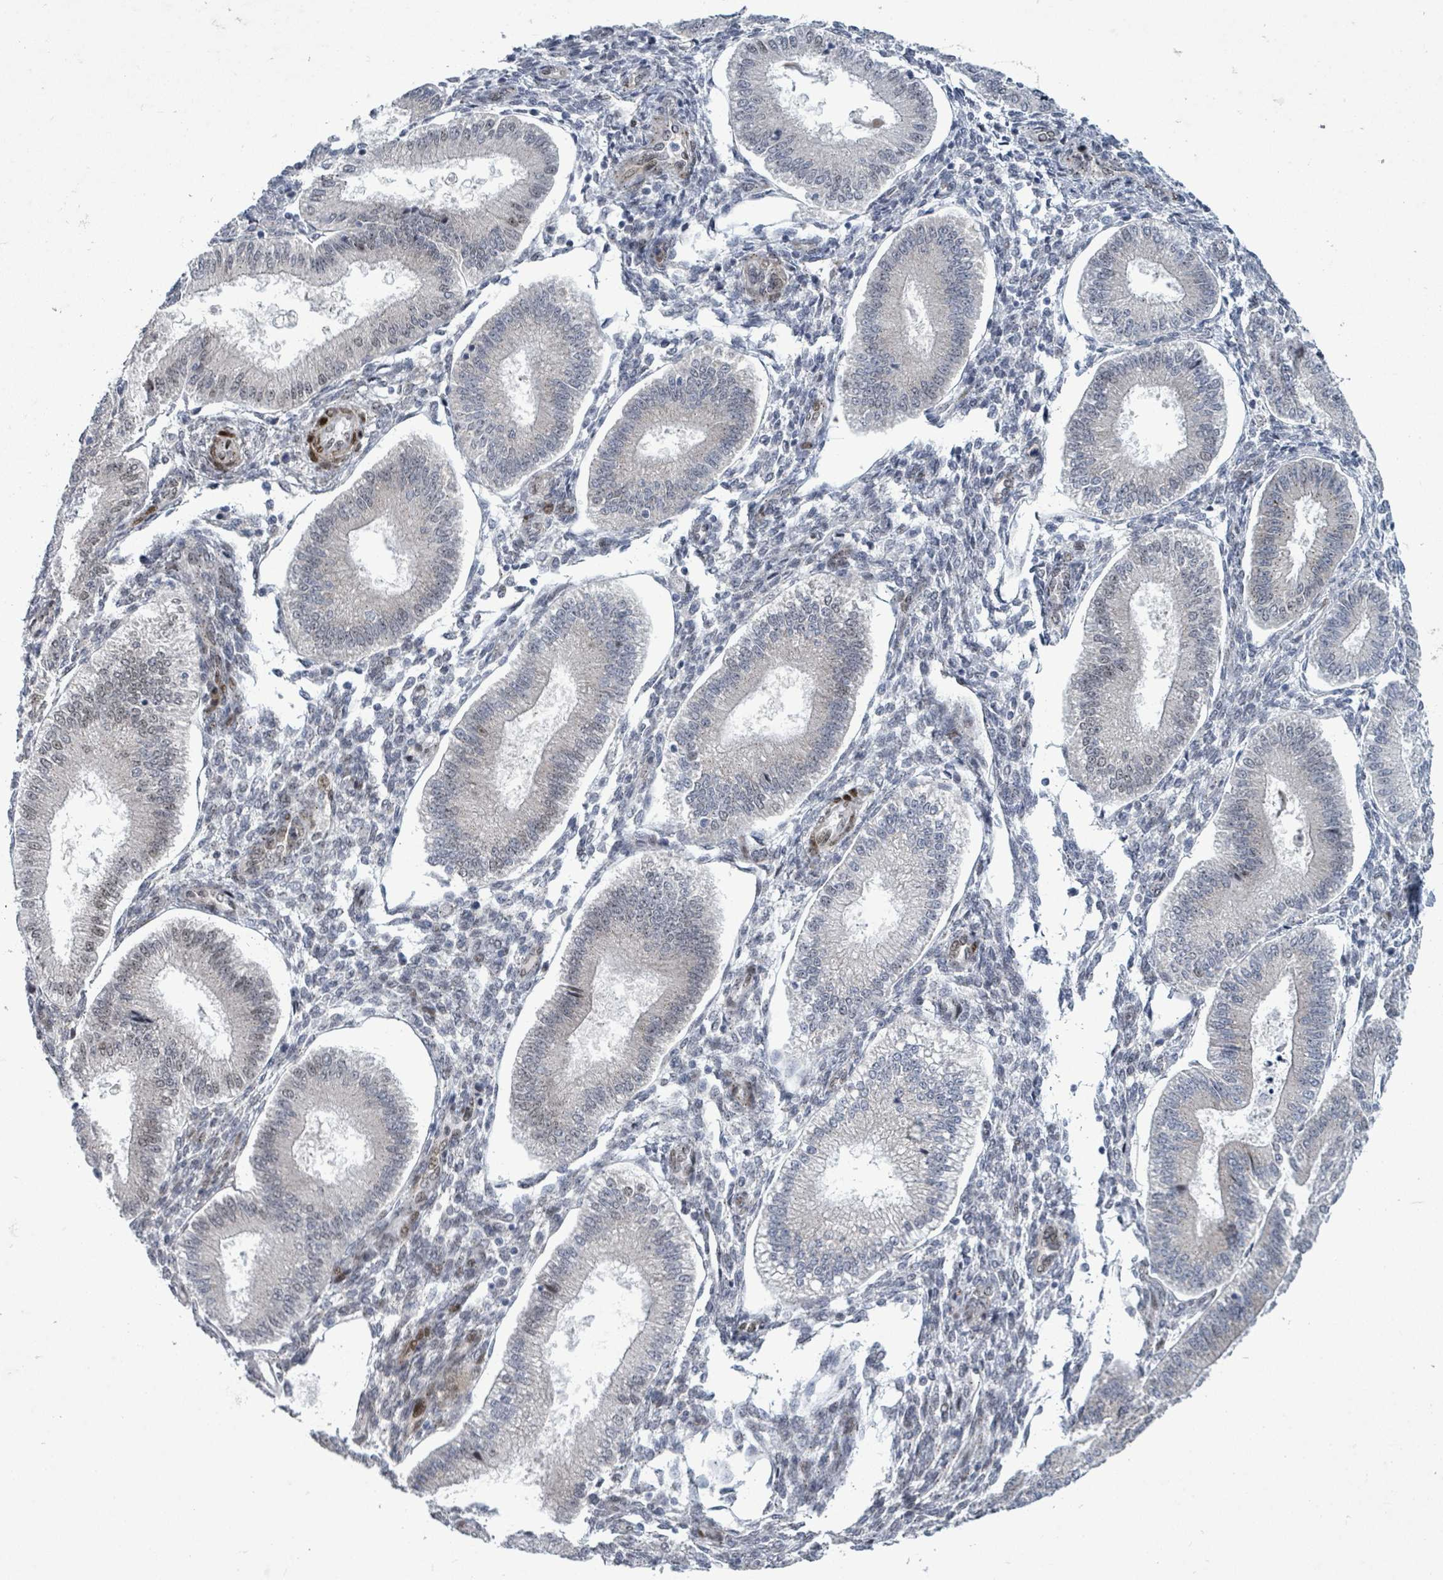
{"staining": {"intensity": "negative", "quantity": "none", "location": "none"}, "tissue": "endometrium", "cell_type": "Cells in endometrial stroma", "image_type": "normal", "snomed": [{"axis": "morphology", "description": "Normal tissue, NOS"}, {"axis": "topography", "description": "Endometrium"}], "caption": "A micrograph of endometrium stained for a protein shows no brown staining in cells in endometrial stroma. (Immunohistochemistry, brightfield microscopy, high magnification).", "gene": "TUSC1", "patient": {"sex": "female", "age": 39}}